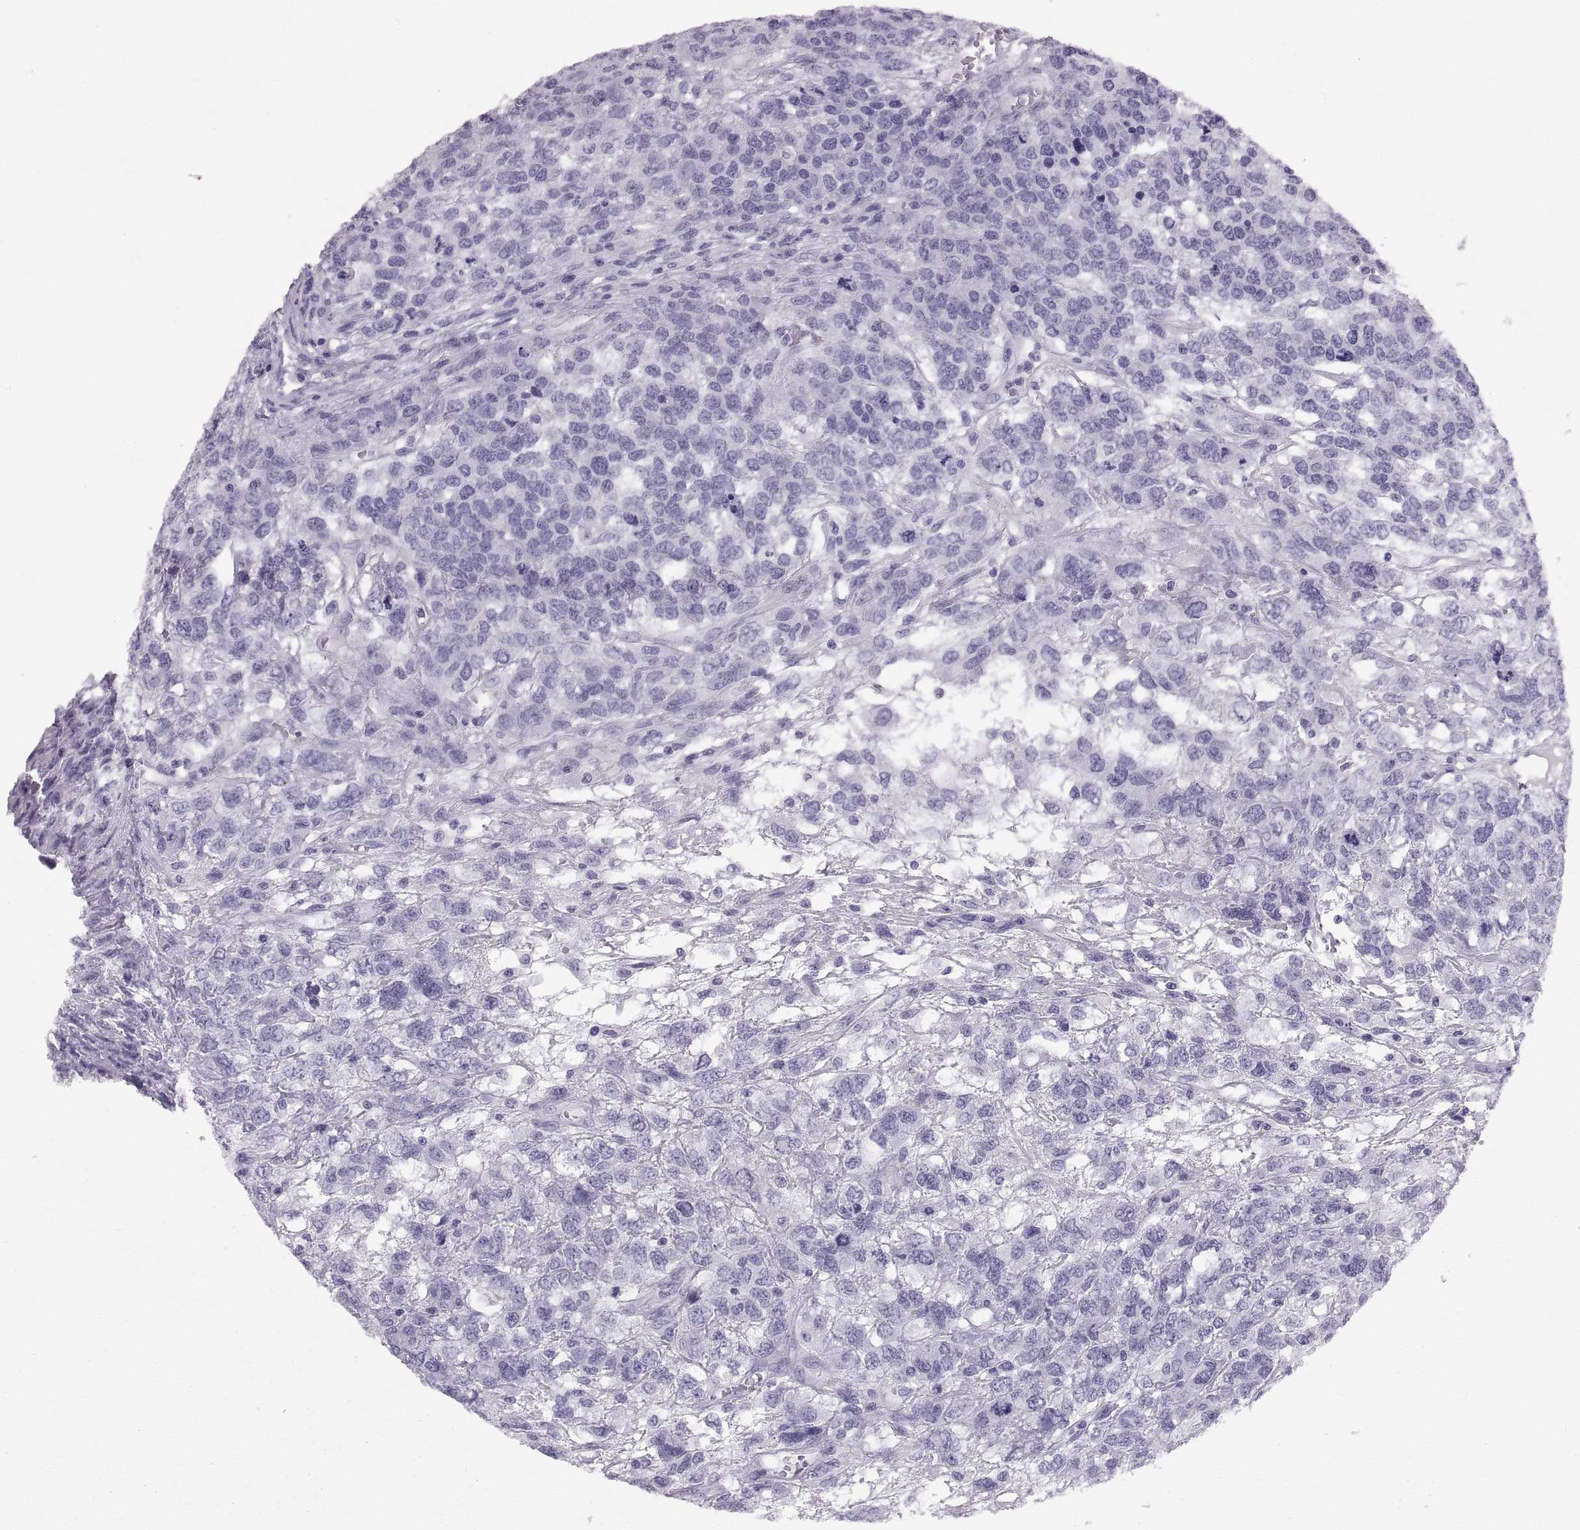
{"staining": {"intensity": "negative", "quantity": "none", "location": "none"}, "tissue": "testis cancer", "cell_type": "Tumor cells", "image_type": "cancer", "snomed": [{"axis": "morphology", "description": "Seminoma, NOS"}, {"axis": "topography", "description": "Testis"}], "caption": "An image of human seminoma (testis) is negative for staining in tumor cells.", "gene": "SLC22A6", "patient": {"sex": "male", "age": 52}}